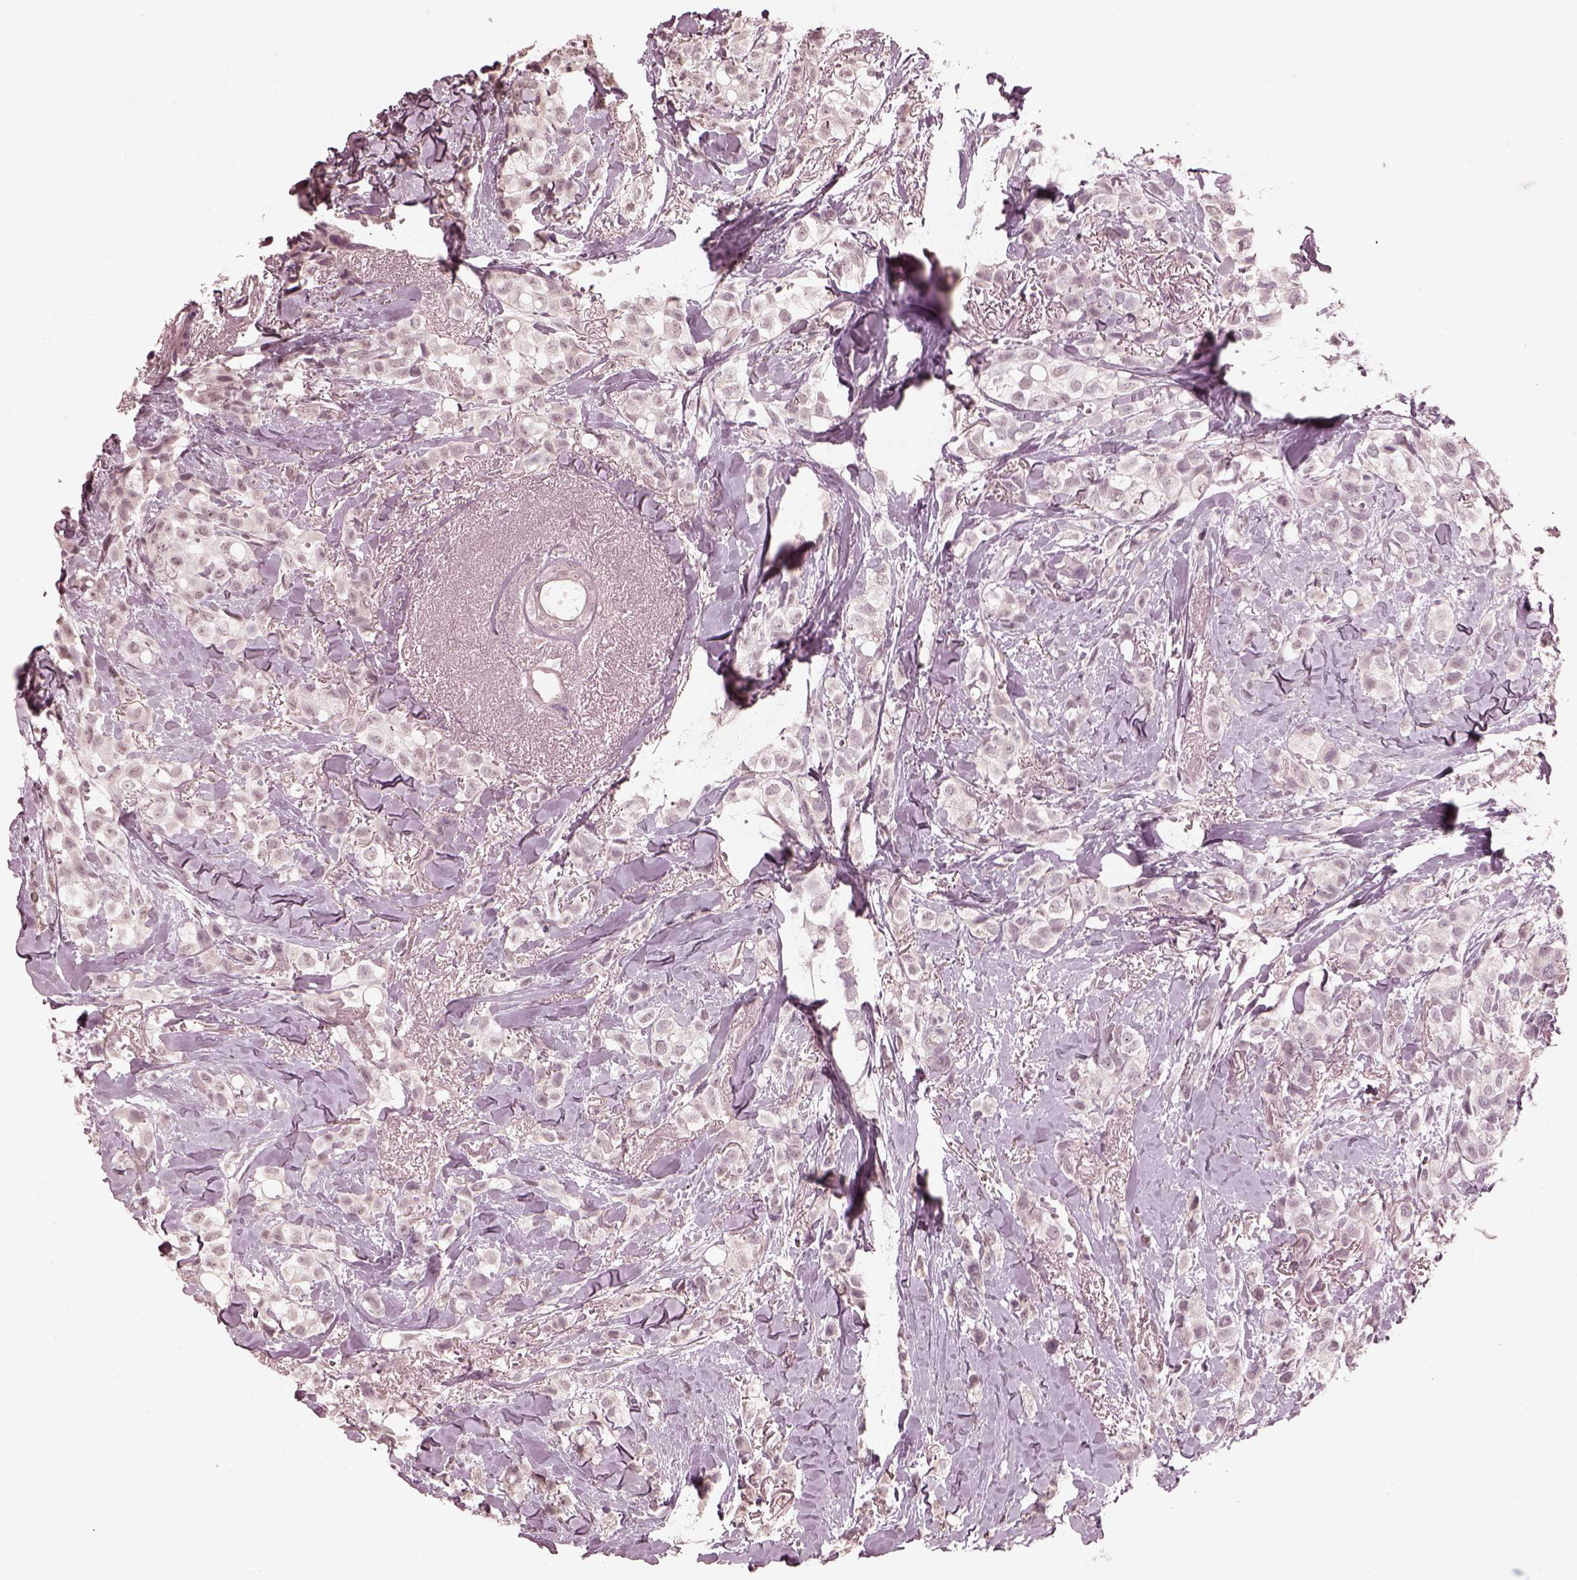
{"staining": {"intensity": "negative", "quantity": "none", "location": "none"}, "tissue": "breast cancer", "cell_type": "Tumor cells", "image_type": "cancer", "snomed": [{"axis": "morphology", "description": "Duct carcinoma"}, {"axis": "topography", "description": "Breast"}], "caption": "Immunohistochemical staining of human breast cancer demonstrates no significant positivity in tumor cells. (Immunohistochemistry (ihc), brightfield microscopy, high magnification).", "gene": "OPTC", "patient": {"sex": "female", "age": 85}}